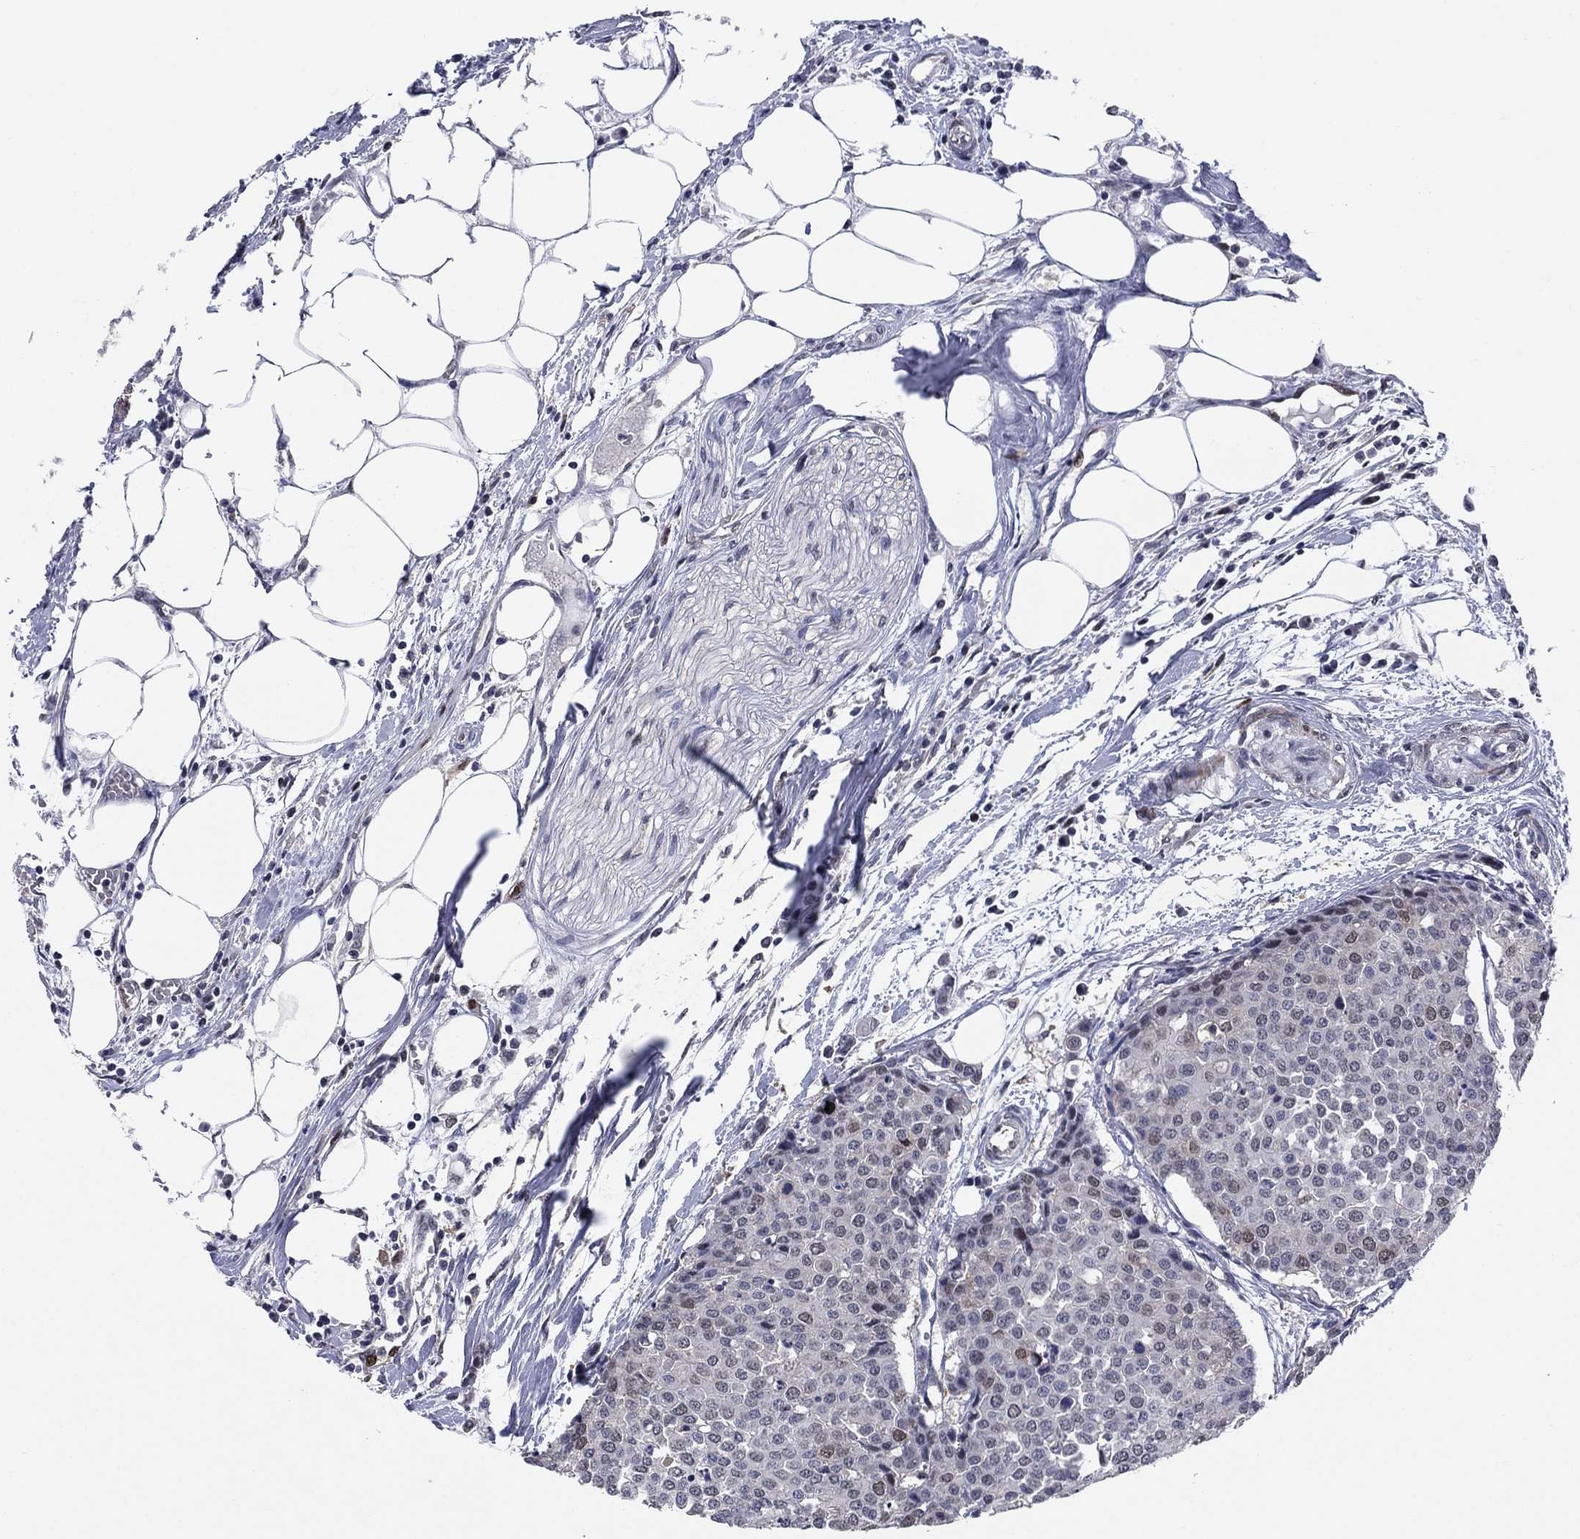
{"staining": {"intensity": "weak", "quantity": "<25%", "location": "nuclear"}, "tissue": "carcinoid", "cell_type": "Tumor cells", "image_type": "cancer", "snomed": [{"axis": "morphology", "description": "Carcinoid, malignant, NOS"}, {"axis": "topography", "description": "Colon"}], "caption": "Immunohistochemistry (IHC) micrograph of neoplastic tissue: human malignant carcinoid stained with DAB demonstrates no significant protein expression in tumor cells.", "gene": "TYMS", "patient": {"sex": "male", "age": 81}}